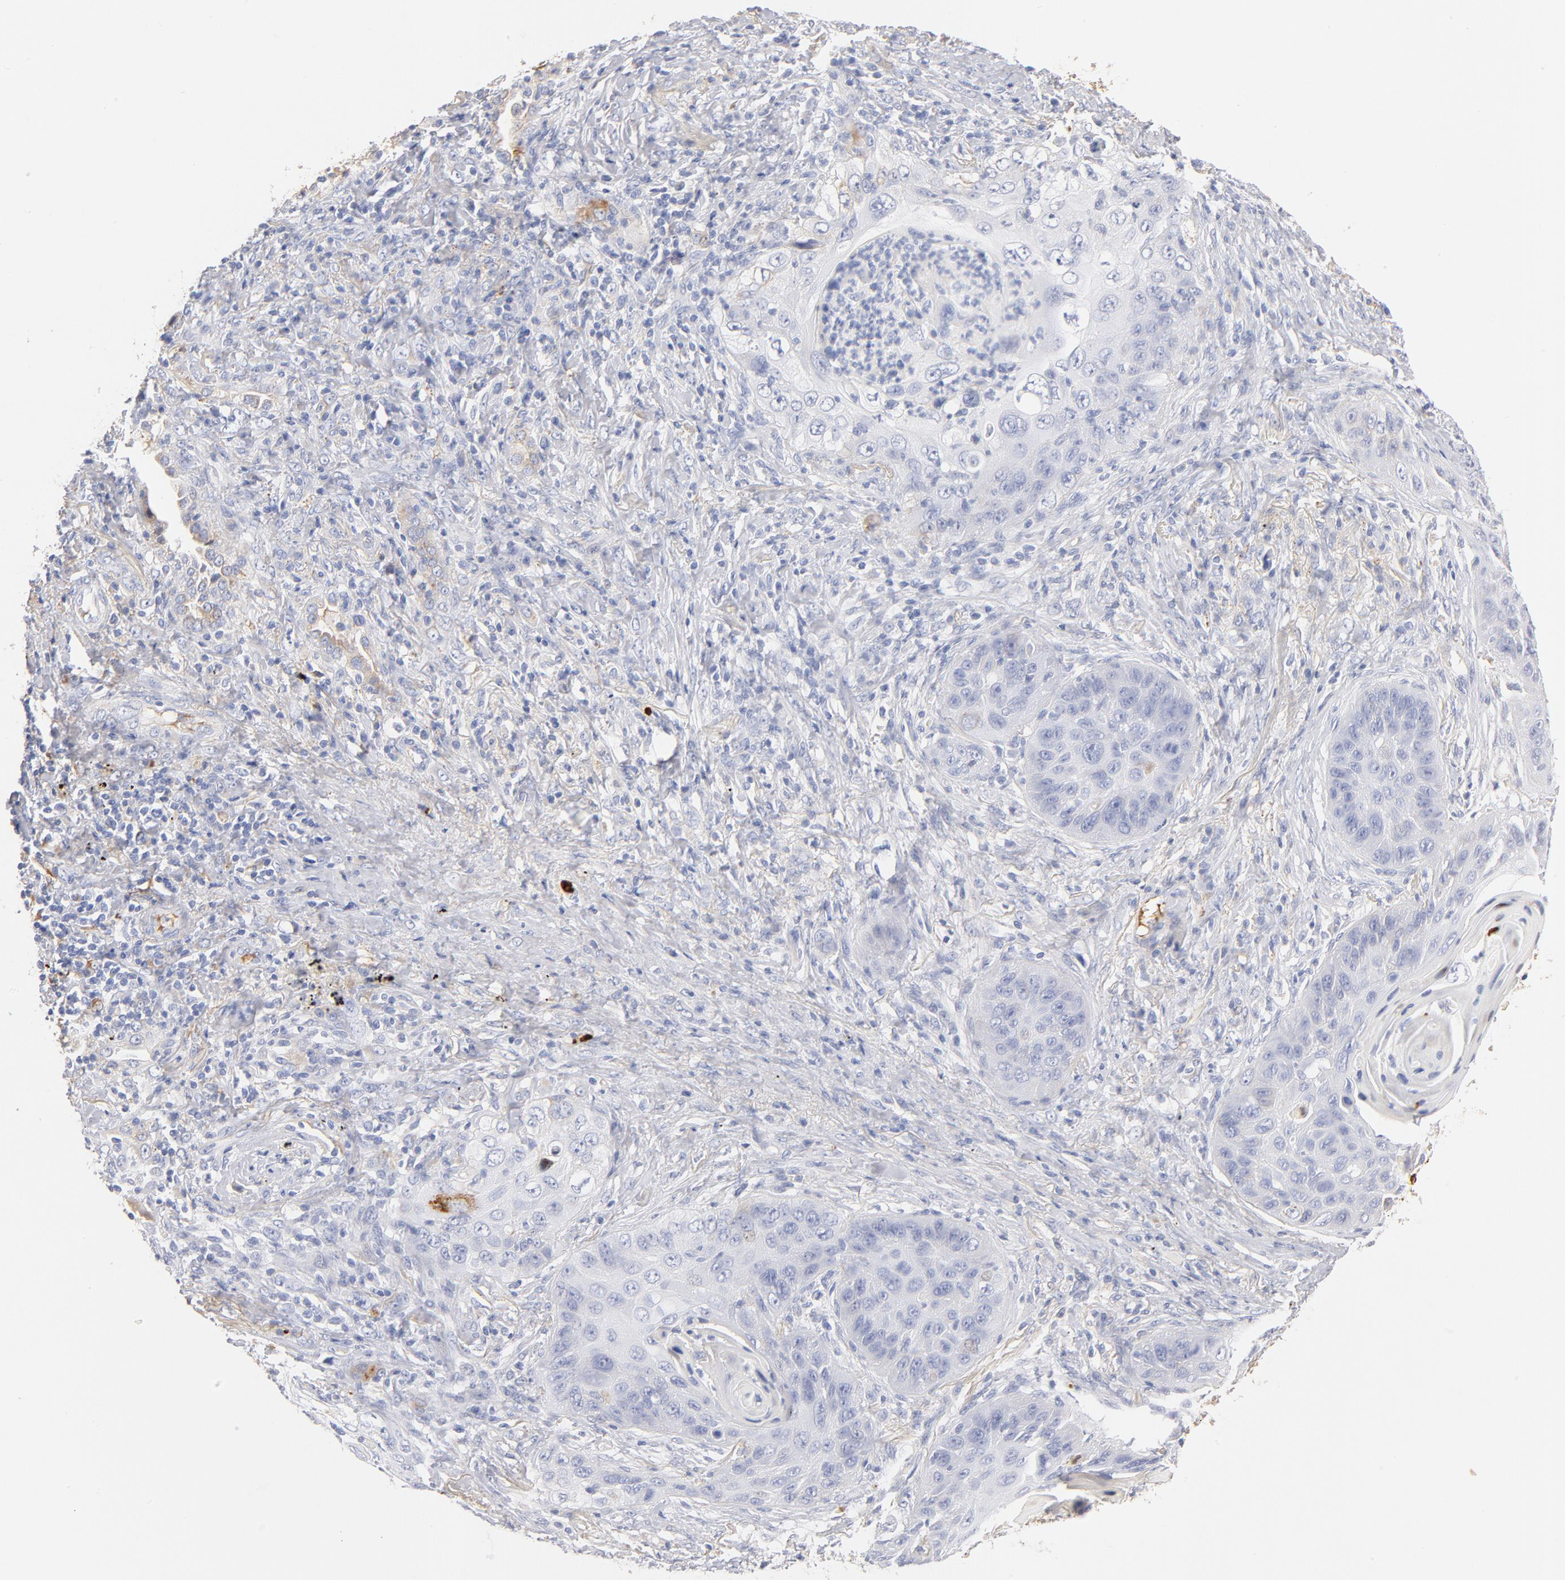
{"staining": {"intensity": "negative", "quantity": "none", "location": "none"}, "tissue": "lung cancer", "cell_type": "Tumor cells", "image_type": "cancer", "snomed": [{"axis": "morphology", "description": "Squamous cell carcinoma, NOS"}, {"axis": "topography", "description": "Lung"}], "caption": "Lung cancer (squamous cell carcinoma) was stained to show a protein in brown. There is no significant staining in tumor cells.", "gene": "C3", "patient": {"sex": "female", "age": 67}}